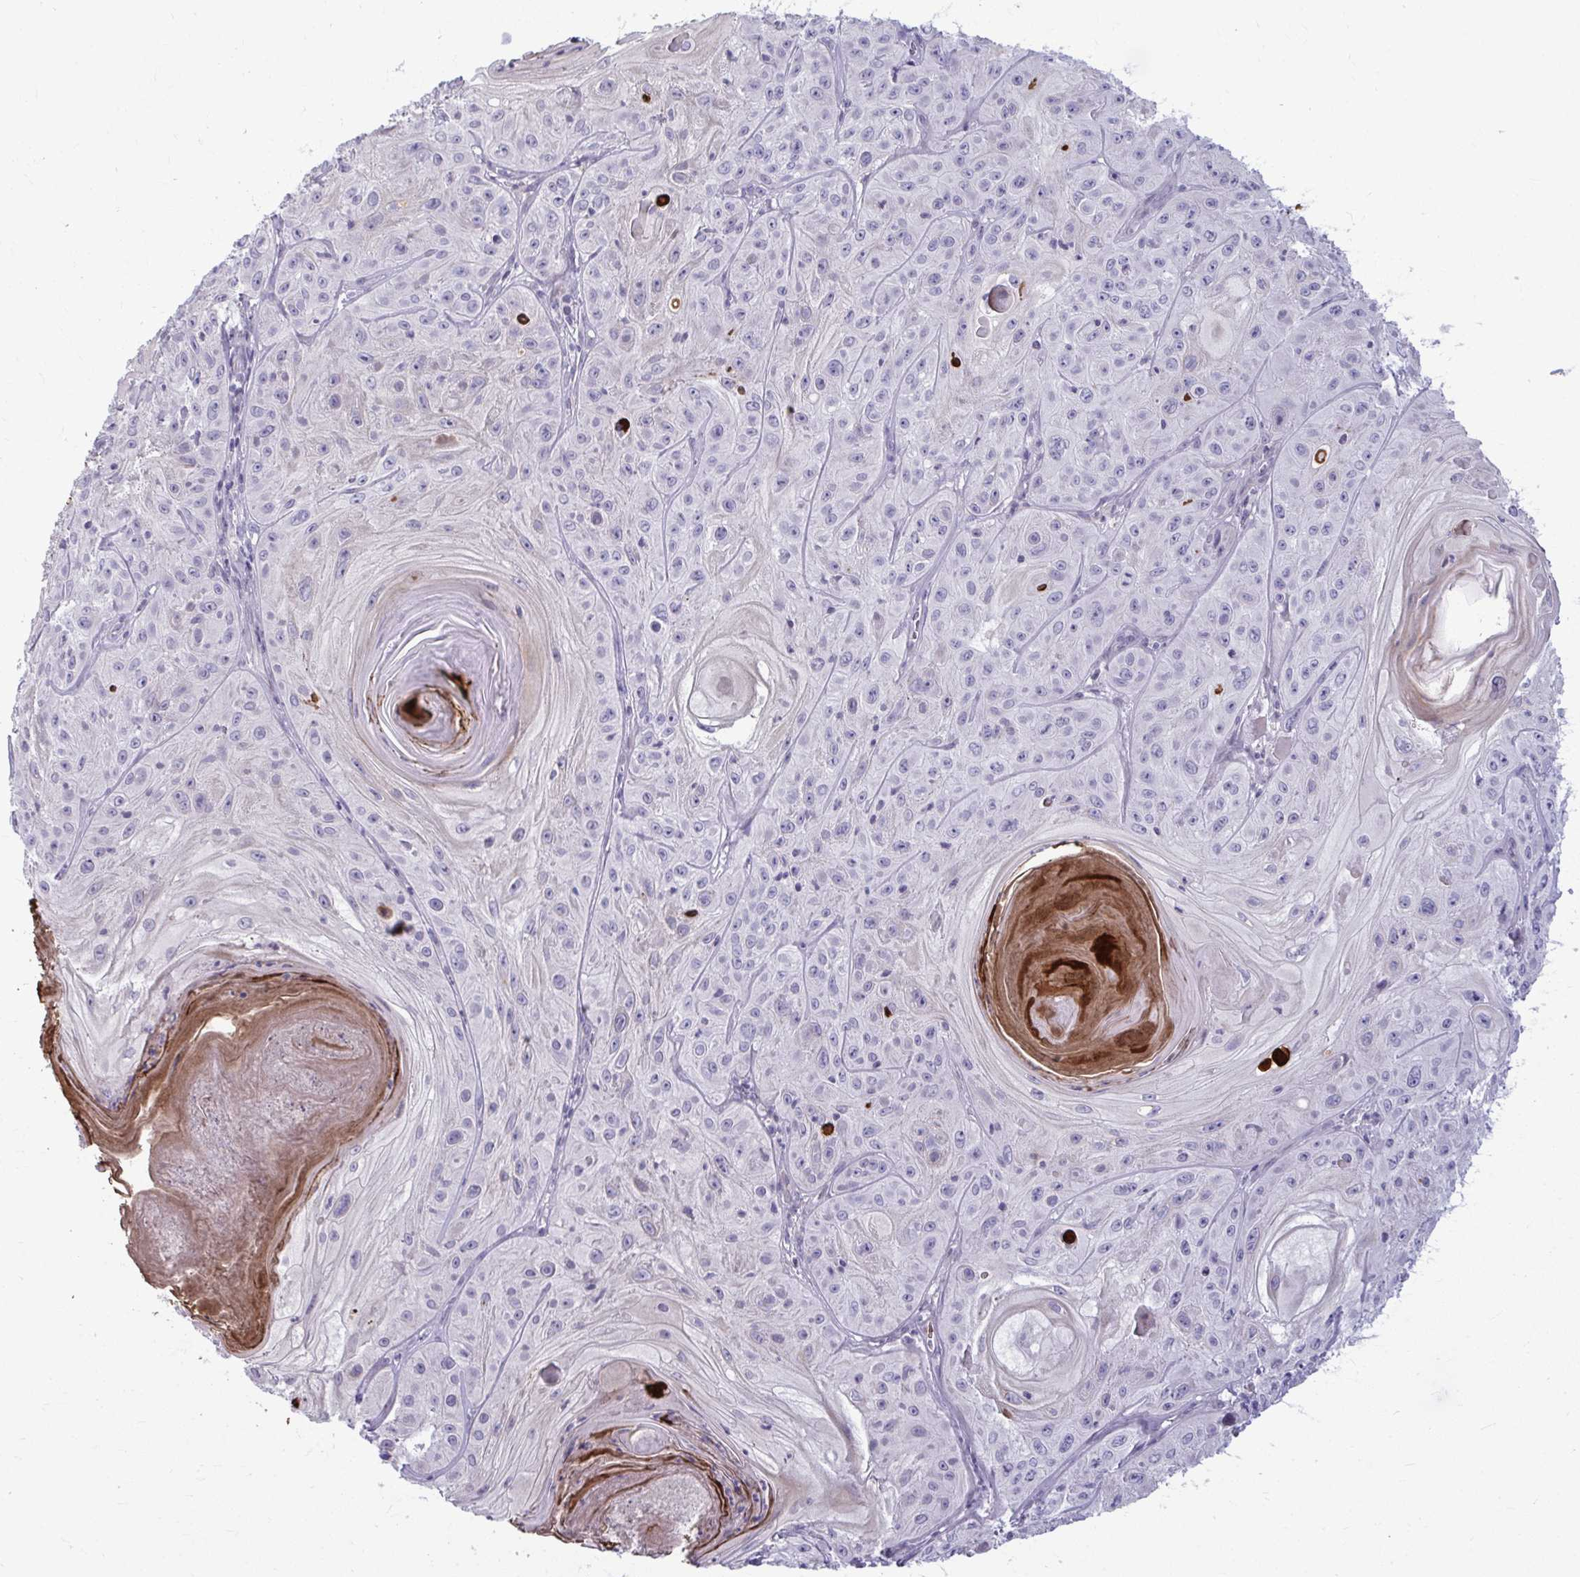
{"staining": {"intensity": "negative", "quantity": "none", "location": "none"}, "tissue": "skin cancer", "cell_type": "Tumor cells", "image_type": "cancer", "snomed": [{"axis": "morphology", "description": "Squamous cell carcinoma, NOS"}, {"axis": "topography", "description": "Skin"}], "caption": "An IHC histopathology image of skin cancer (squamous cell carcinoma) is shown. There is no staining in tumor cells of skin cancer (squamous cell carcinoma). Nuclei are stained in blue.", "gene": "SLC14A1", "patient": {"sex": "male", "age": 85}}